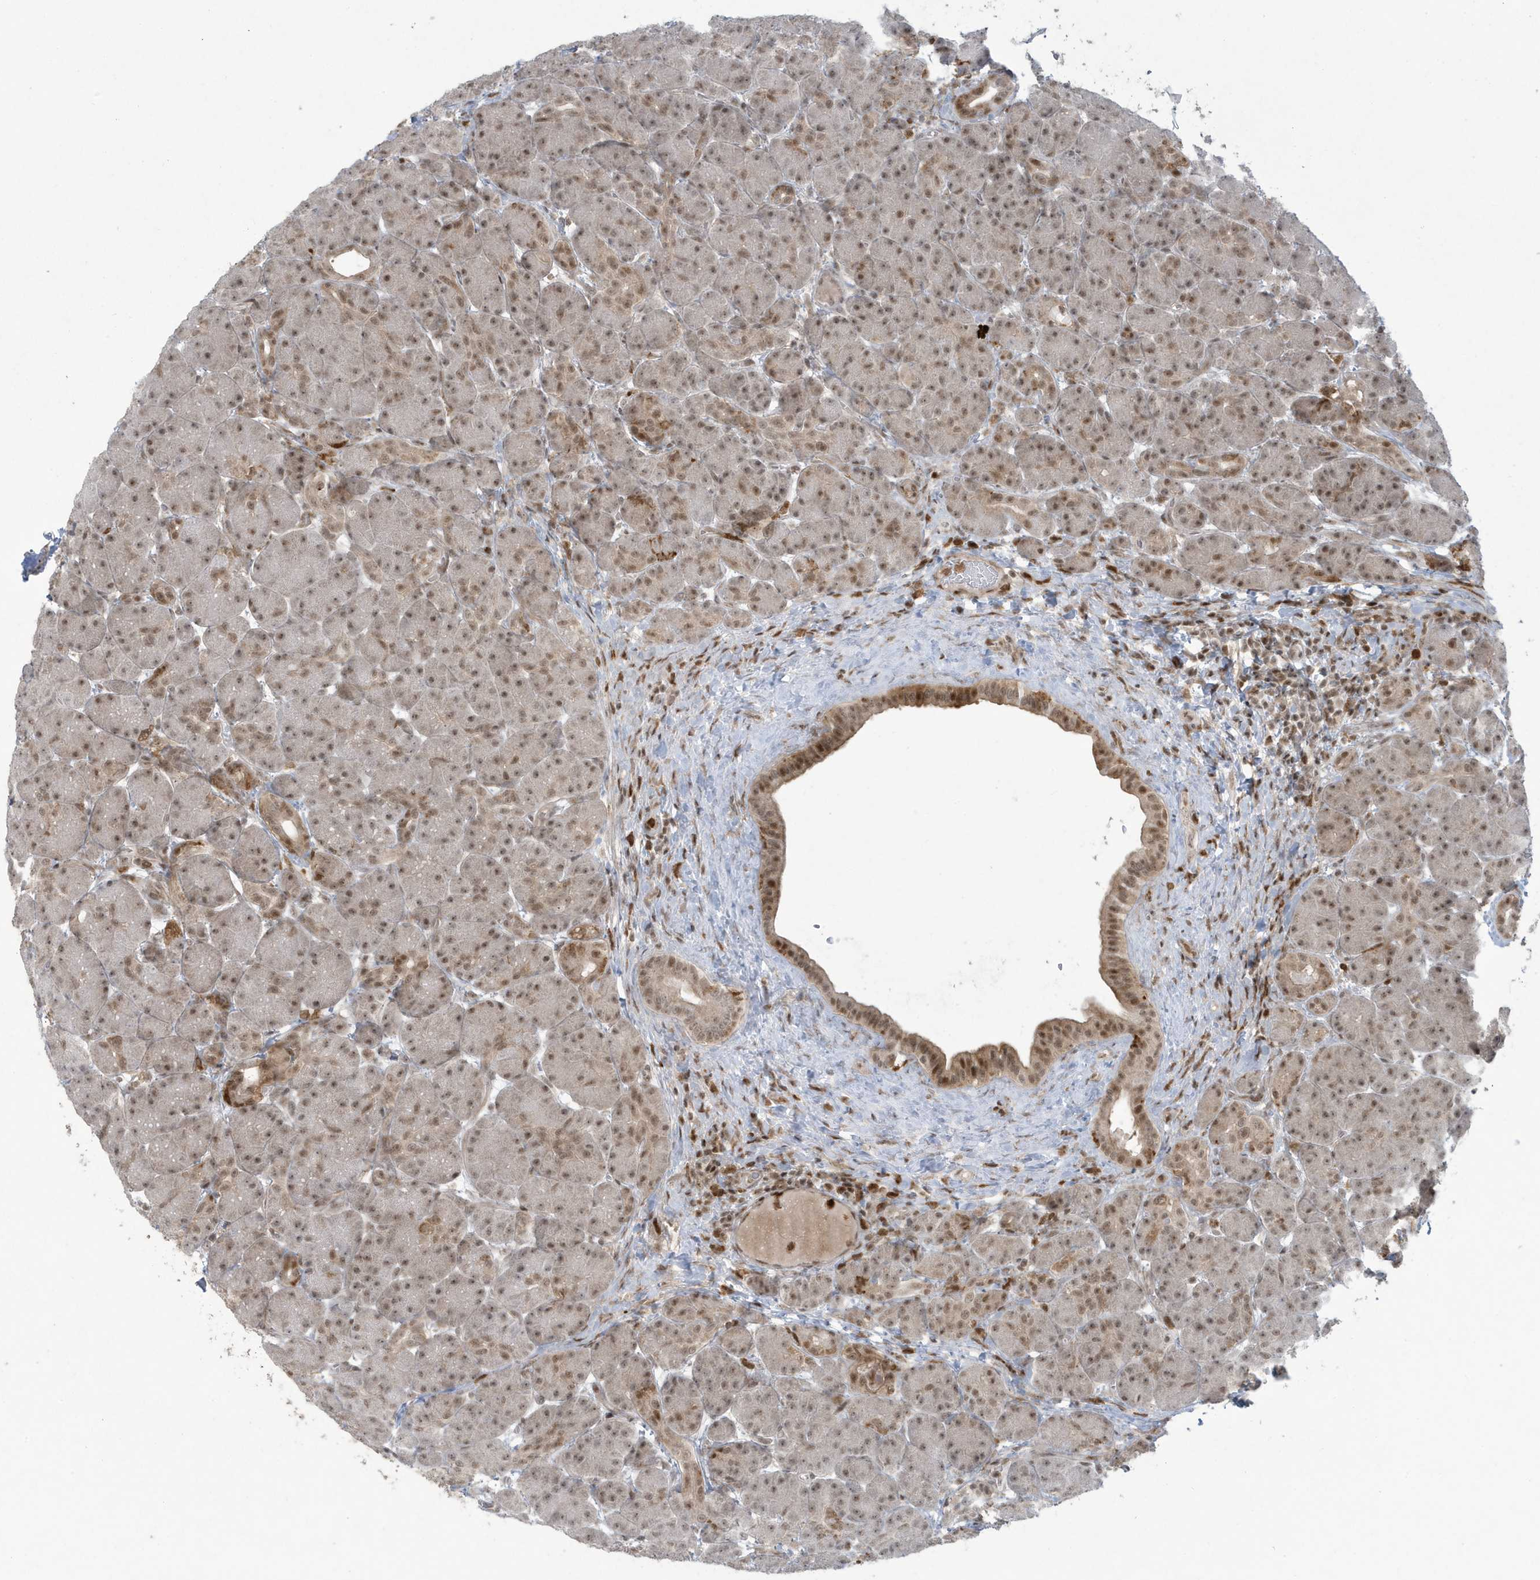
{"staining": {"intensity": "moderate", "quantity": ">75%", "location": "cytoplasmic/membranous,nuclear"}, "tissue": "pancreas", "cell_type": "Exocrine glandular cells", "image_type": "normal", "snomed": [{"axis": "morphology", "description": "Normal tissue, NOS"}, {"axis": "topography", "description": "Pancreas"}], "caption": "IHC of normal pancreas displays medium levels of moderate cytoplasmic/membranous,nuclear staining in approximately >75% of exocrine glandular cells. (DAB = brown stain, brightfield microscopy at high magnification).", "gene": "C1orf52", "patient": {"sex": "male", "age": 63}}